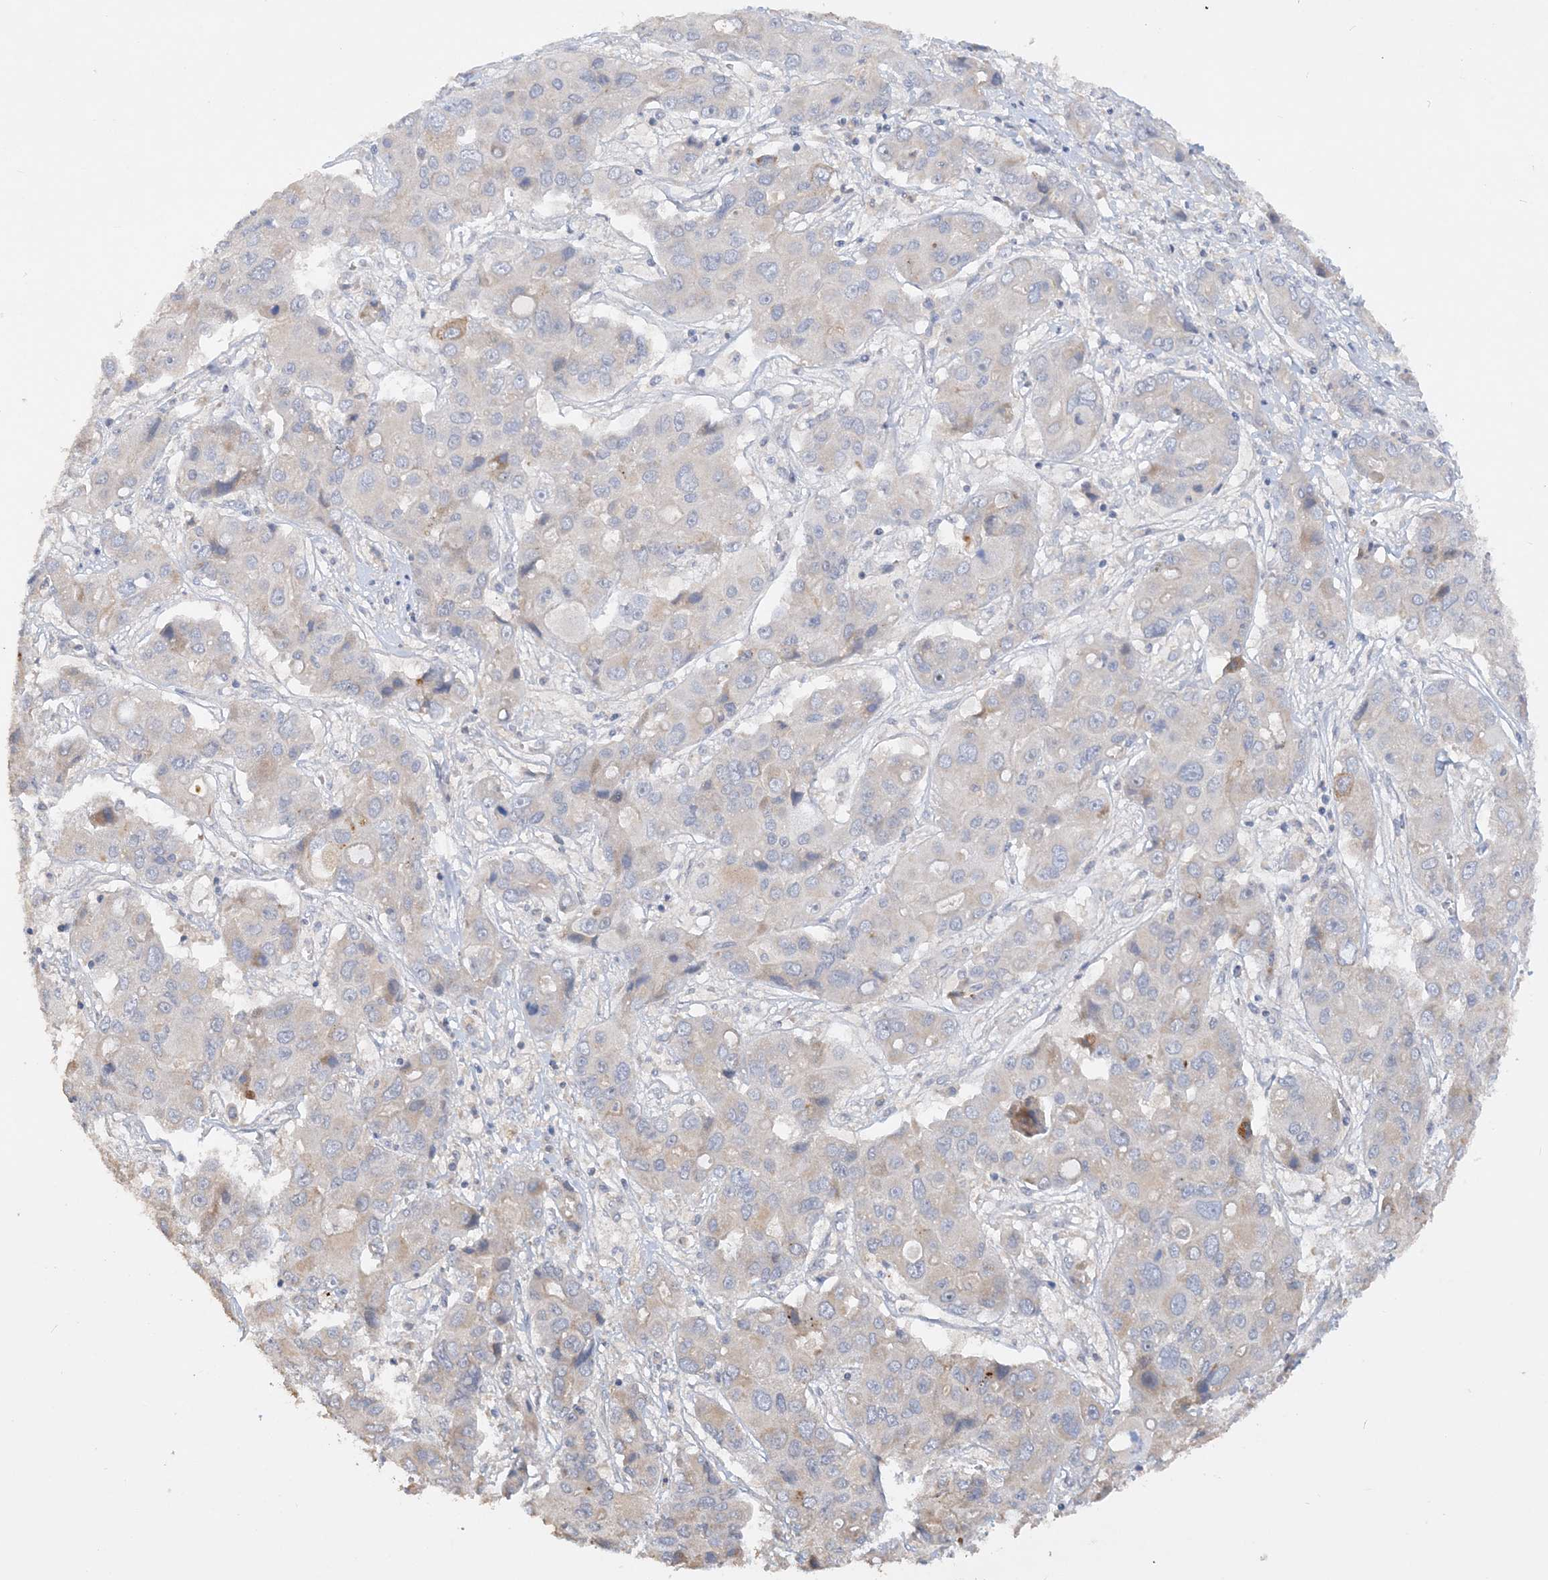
{"staining": {"intensity": "weak", "quantity": "<25%", "location": "cytoplasmic/membranous"}, "tissue": "liver cancer", "cell_type": "Tumor cells", "image_type": "cancer", "snomed": [{"axis": "morphology", "description": "Cholangiocarcinoma"}, {"axis": "topography", "description": "Liver"}], "caption": "Liver cholangiocarcinoma was stained to show a protein in brown. There is no significant expression in tumor cells.", "gene": "GRINA", "patient": {"sex": "male", "age": 67}}